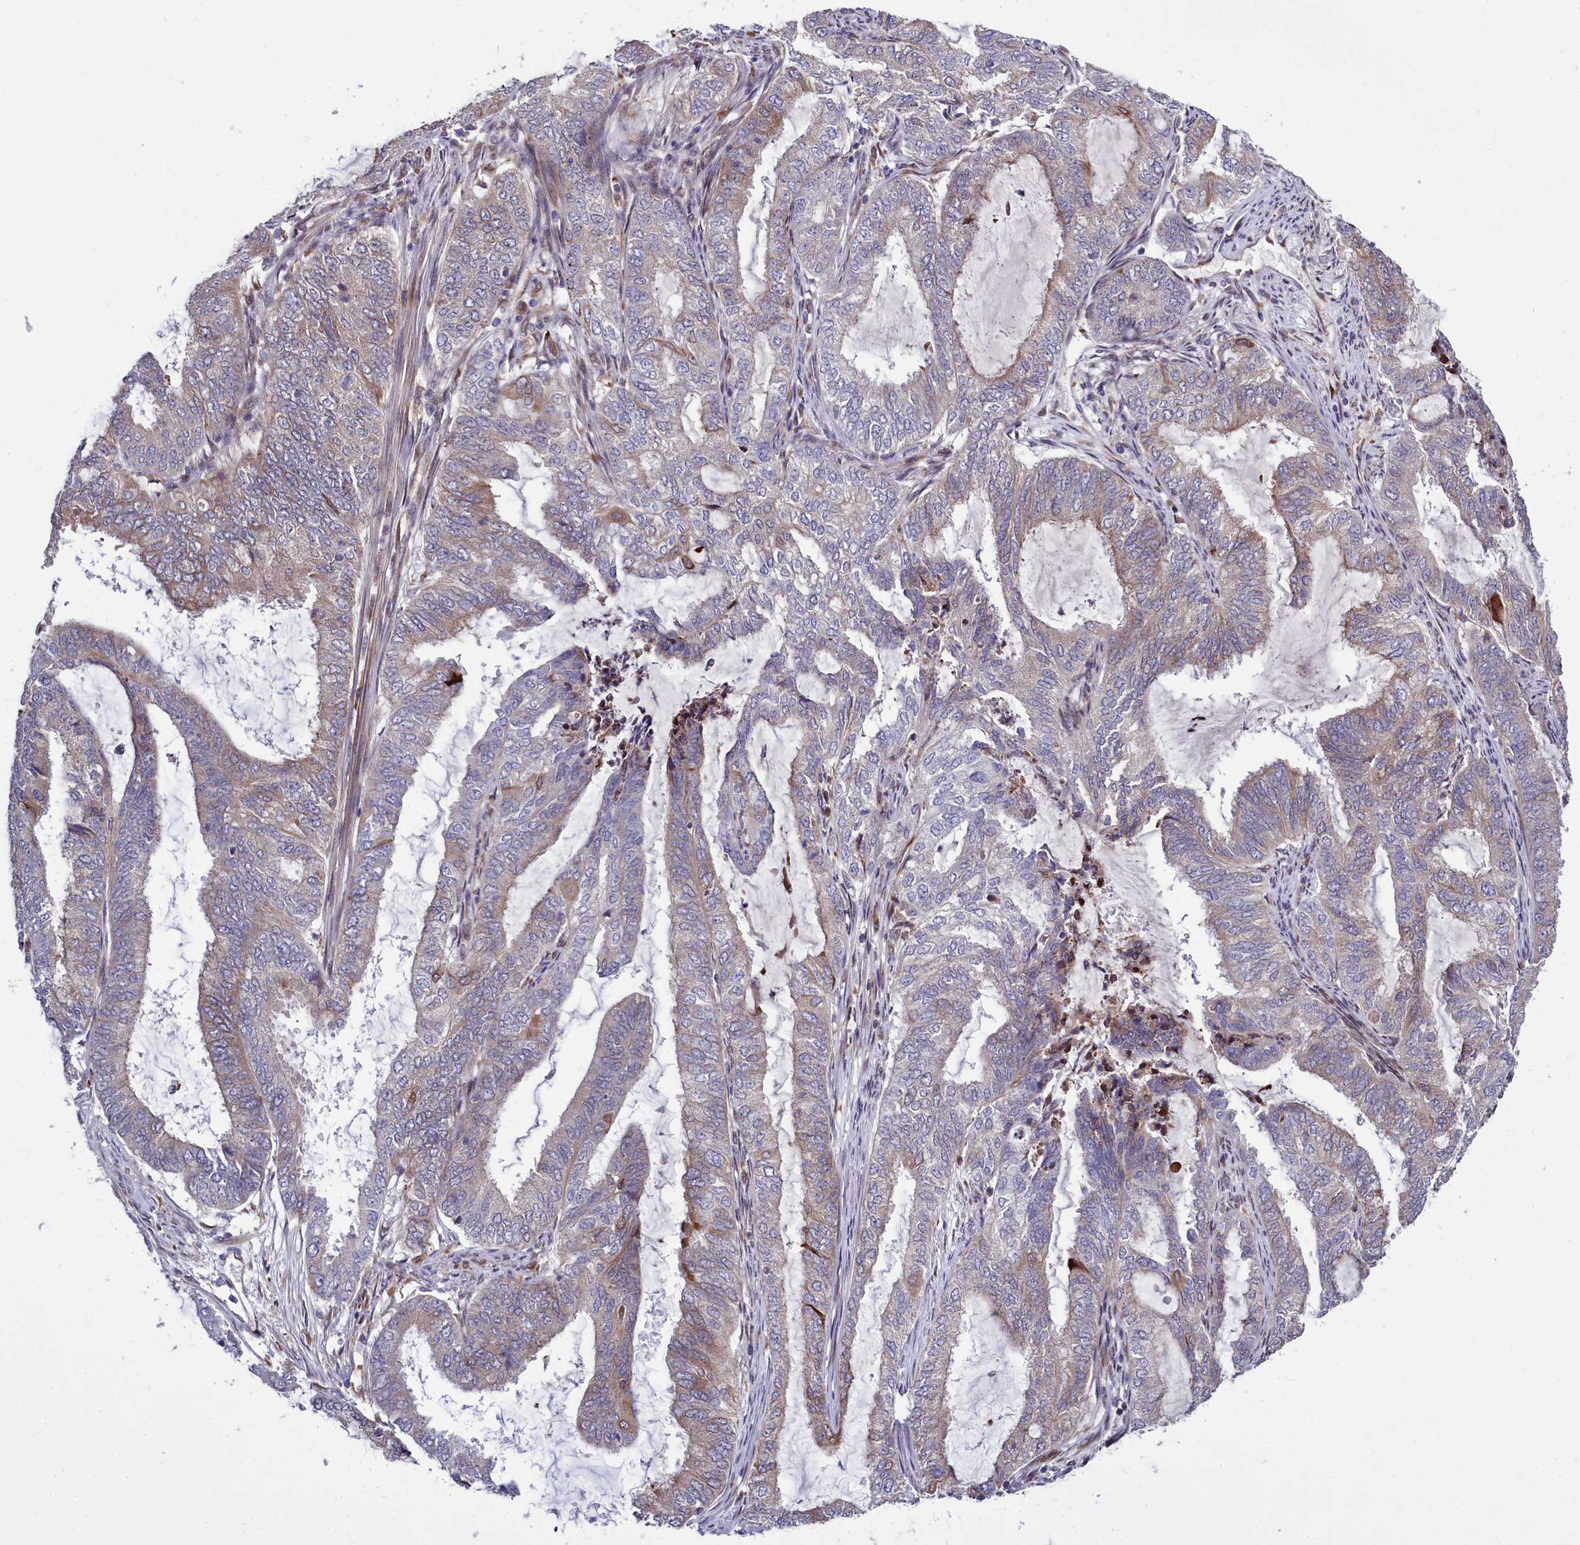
{"staining": {"intensity": "moderate", "quantity": "<25%", "location": "cytoplasmic/membranous"}, "tissue": "endometrial cancer", "cell_type": "Tumor cells", "image_type": "cancer", "snomed": [{"axis": "morphology", "description": "Adenocarcinoma, NOS"}, {"axis": "topography", "description": "Endometrium"}], "caption": "Endometrial cancer (adenocarcinoma) tissue displays moderate cytoplasmic/membranous expression in approximately <25% of tumor cells (Brightfield microscopy of DAB IHC at high magnification).", "gene": "RAPGEF4", "patient": {"sex": "female", "age": 51}}